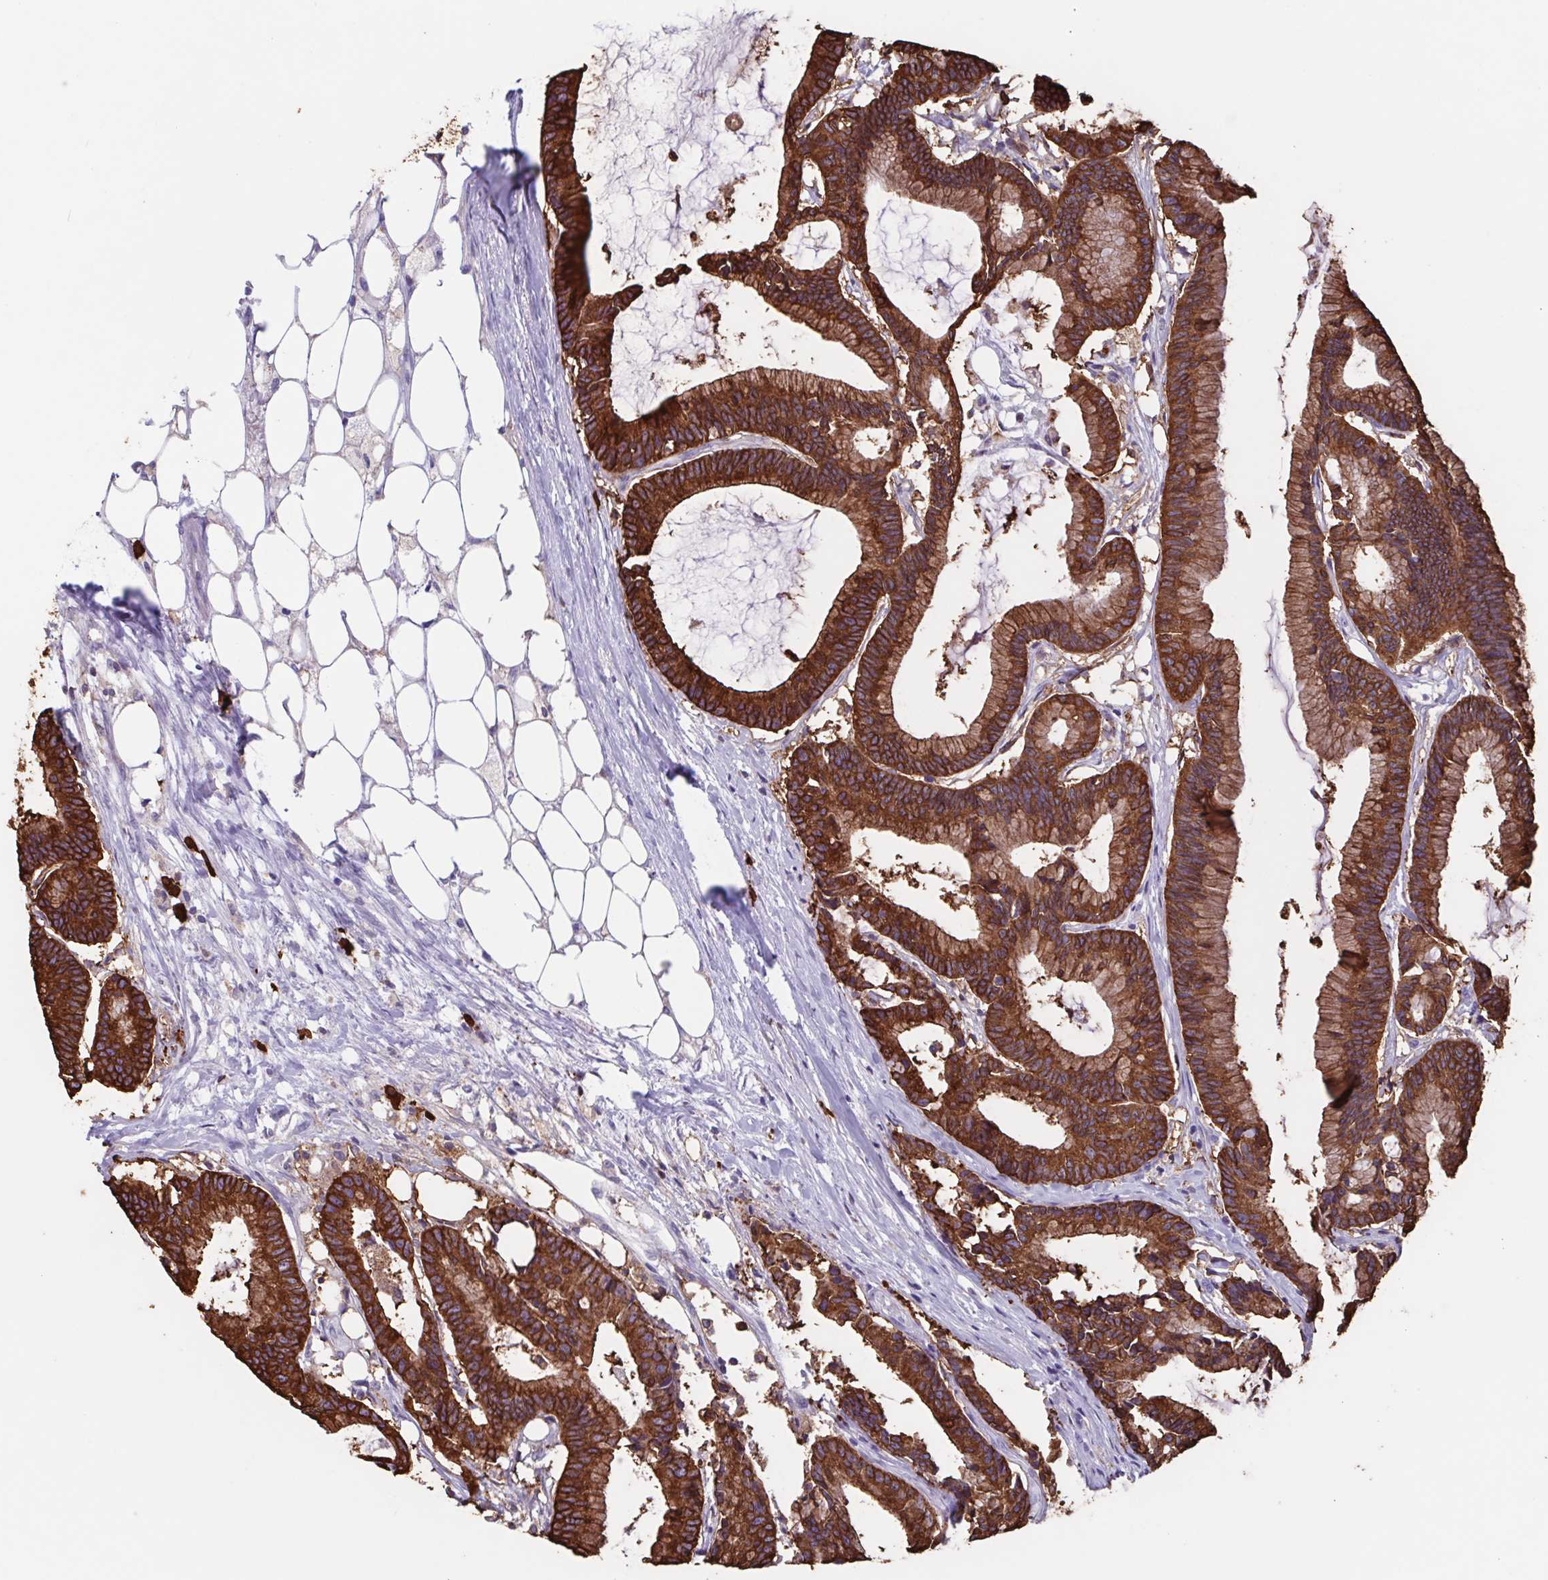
{"staining": {"intensity": "strong", "quantity": ">75%", "location": "cytoplasmic/membranous"}, "tissue": "colorectal cancer", "cell_type": "Tumor cells", "image_type": "cancer", "snomed": [{"axis": "morphology", "description": "Adenocarcinoma, NOS"}, {"axis": "topography", "description": "Colon"}], "caption": "Immunohistochemical staining of human adenocarcinoma (colorectal) demonstrates high levels of strong cytoplasmic/membranous protein staining in about >75% of tumor cells. (DAB IHC with brightfield microscopy, high magnification).", "gene": "TPD52", "patient": {"sex": "female", "age": 78}}